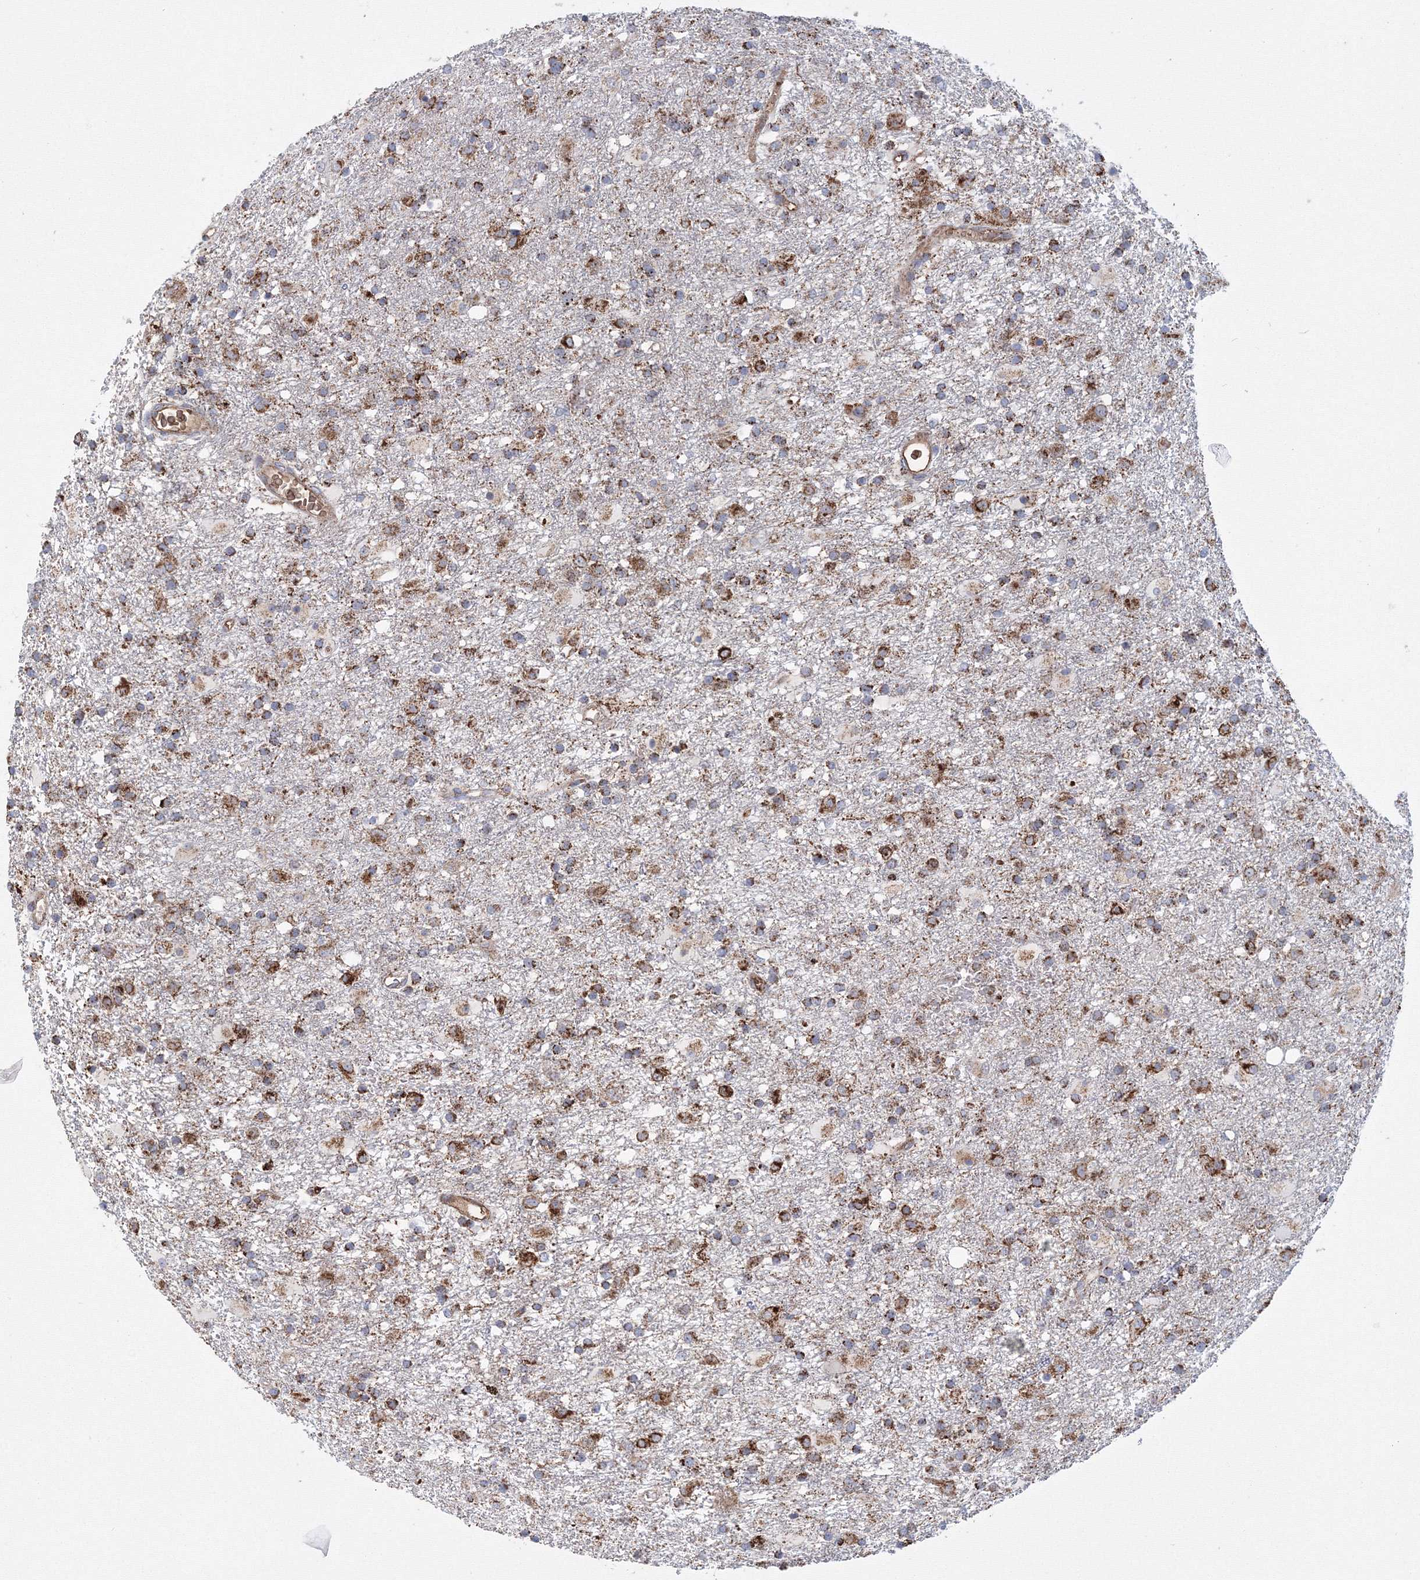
{"staining": {"intensity": "moderate", "quantity": ">75%", "location": "cytoplasmic/membranous"}, "tissue": "glioma", "cell_type": "Tumor cells", "image_type": "cancer", "snomed": [{"axis": "morphology", "description": "Glioma, malignant, Low grade"}, {"axis": "topography", "description": "Brain"}], "caption": "IHC (DAB) staining of malignant glioma (low-grade) shows moderate cytoplasmic/membranous protein staining in approximately >75% of tumor cells. The protein of interest is shown in brown color, while the nuclei are stained blue.", "gene": "GRPEL1", "patient": {"sex": "male", "age": 65}}